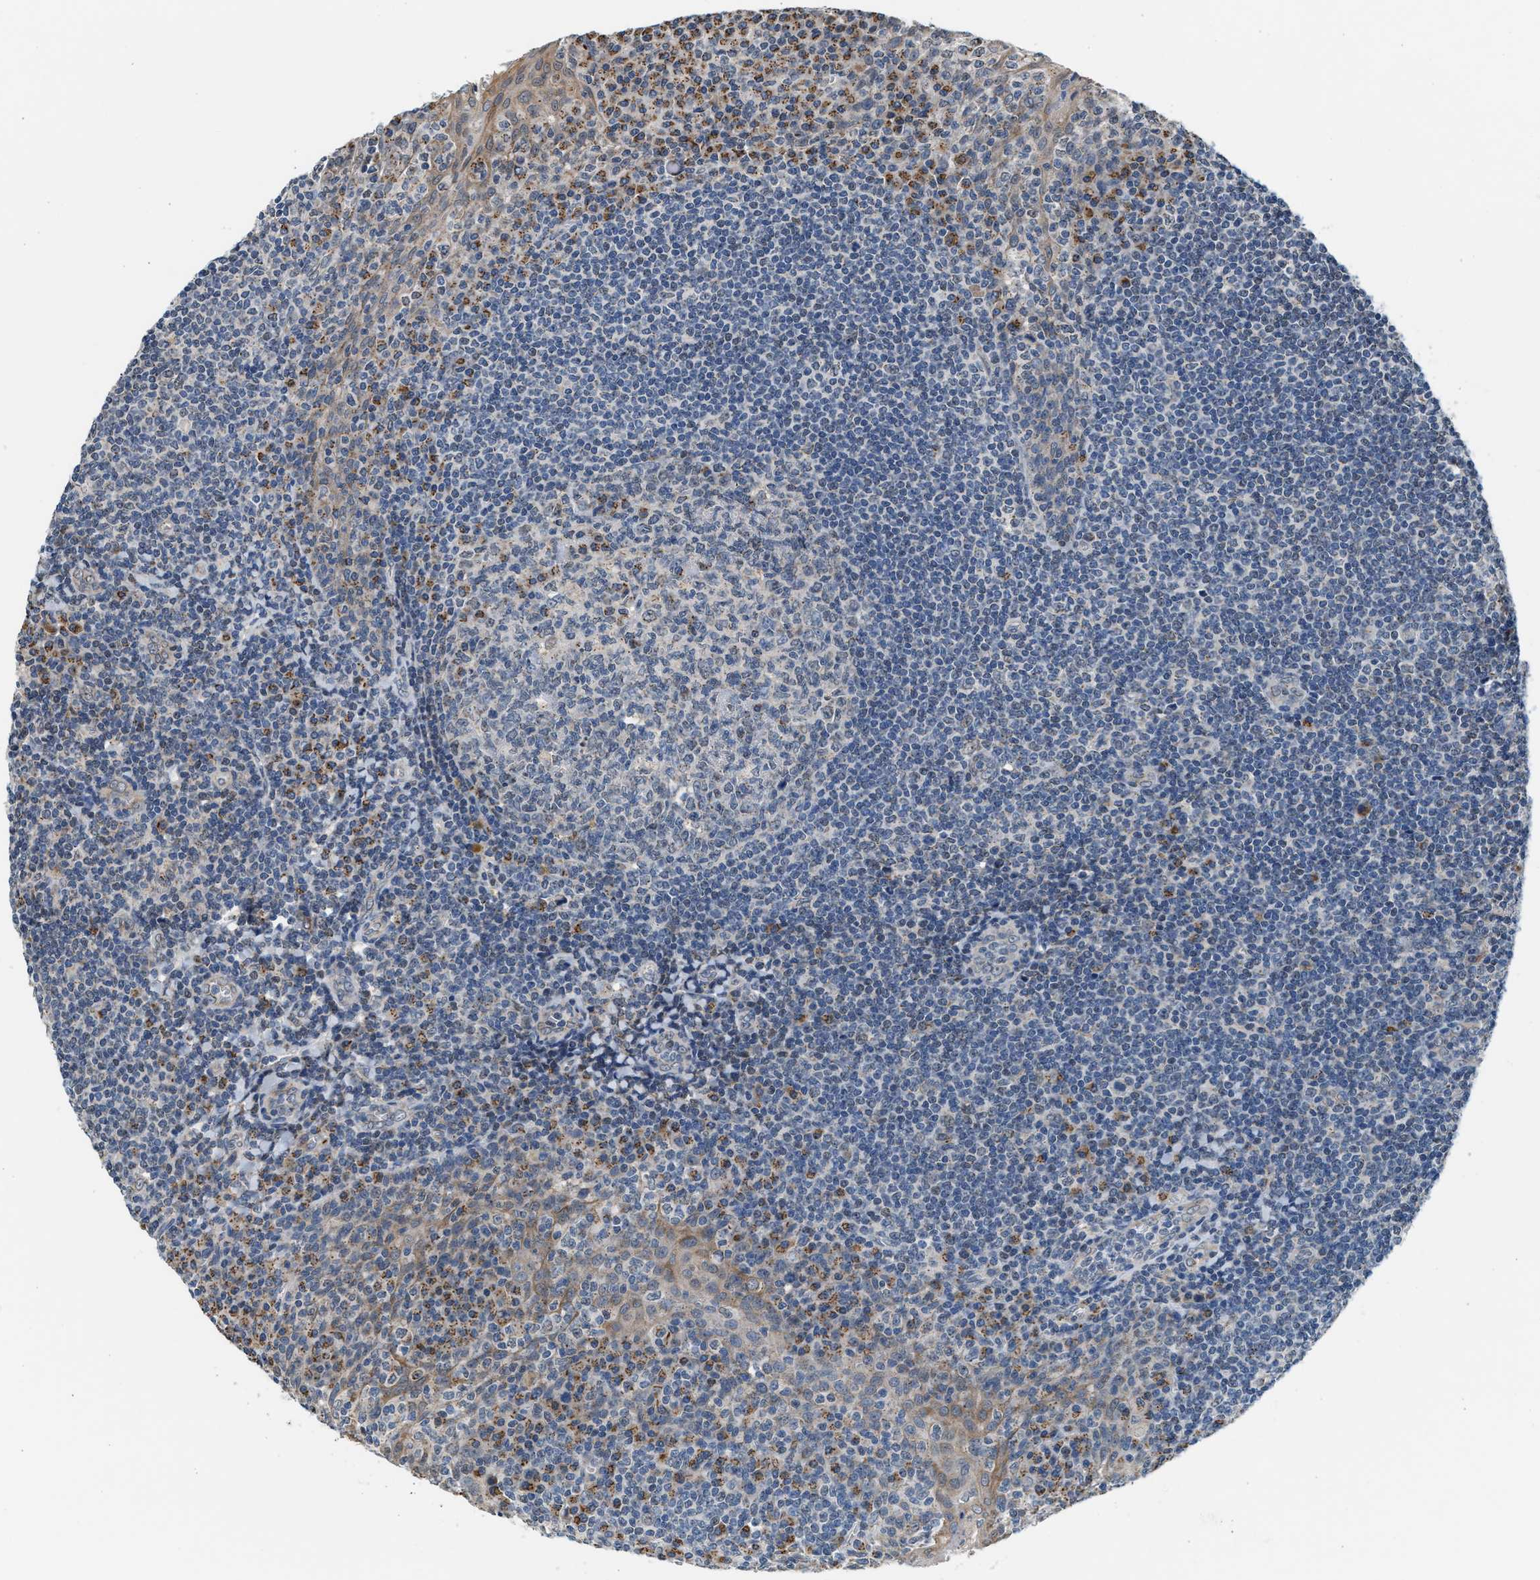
{"staining": {"intensity": "weak", "quantity": "<25%", "location": "cytoplasmic/membranous"}, "tissue": "tonsil", "cell_type": "Germinal center cells", "image_type": "normal", "snomed": [{"axis": "morphology", "description": "Normal tissue, NOS"}, {"axis": "topography", "description": "Tonsil"}], "caption": "IHC micrograph of normal tonsil stained for a protein (brown), which displays no positivity in germinal center cells.", "gene": "KCNMB2", "patient": {"sex": "male", "age": 31}}